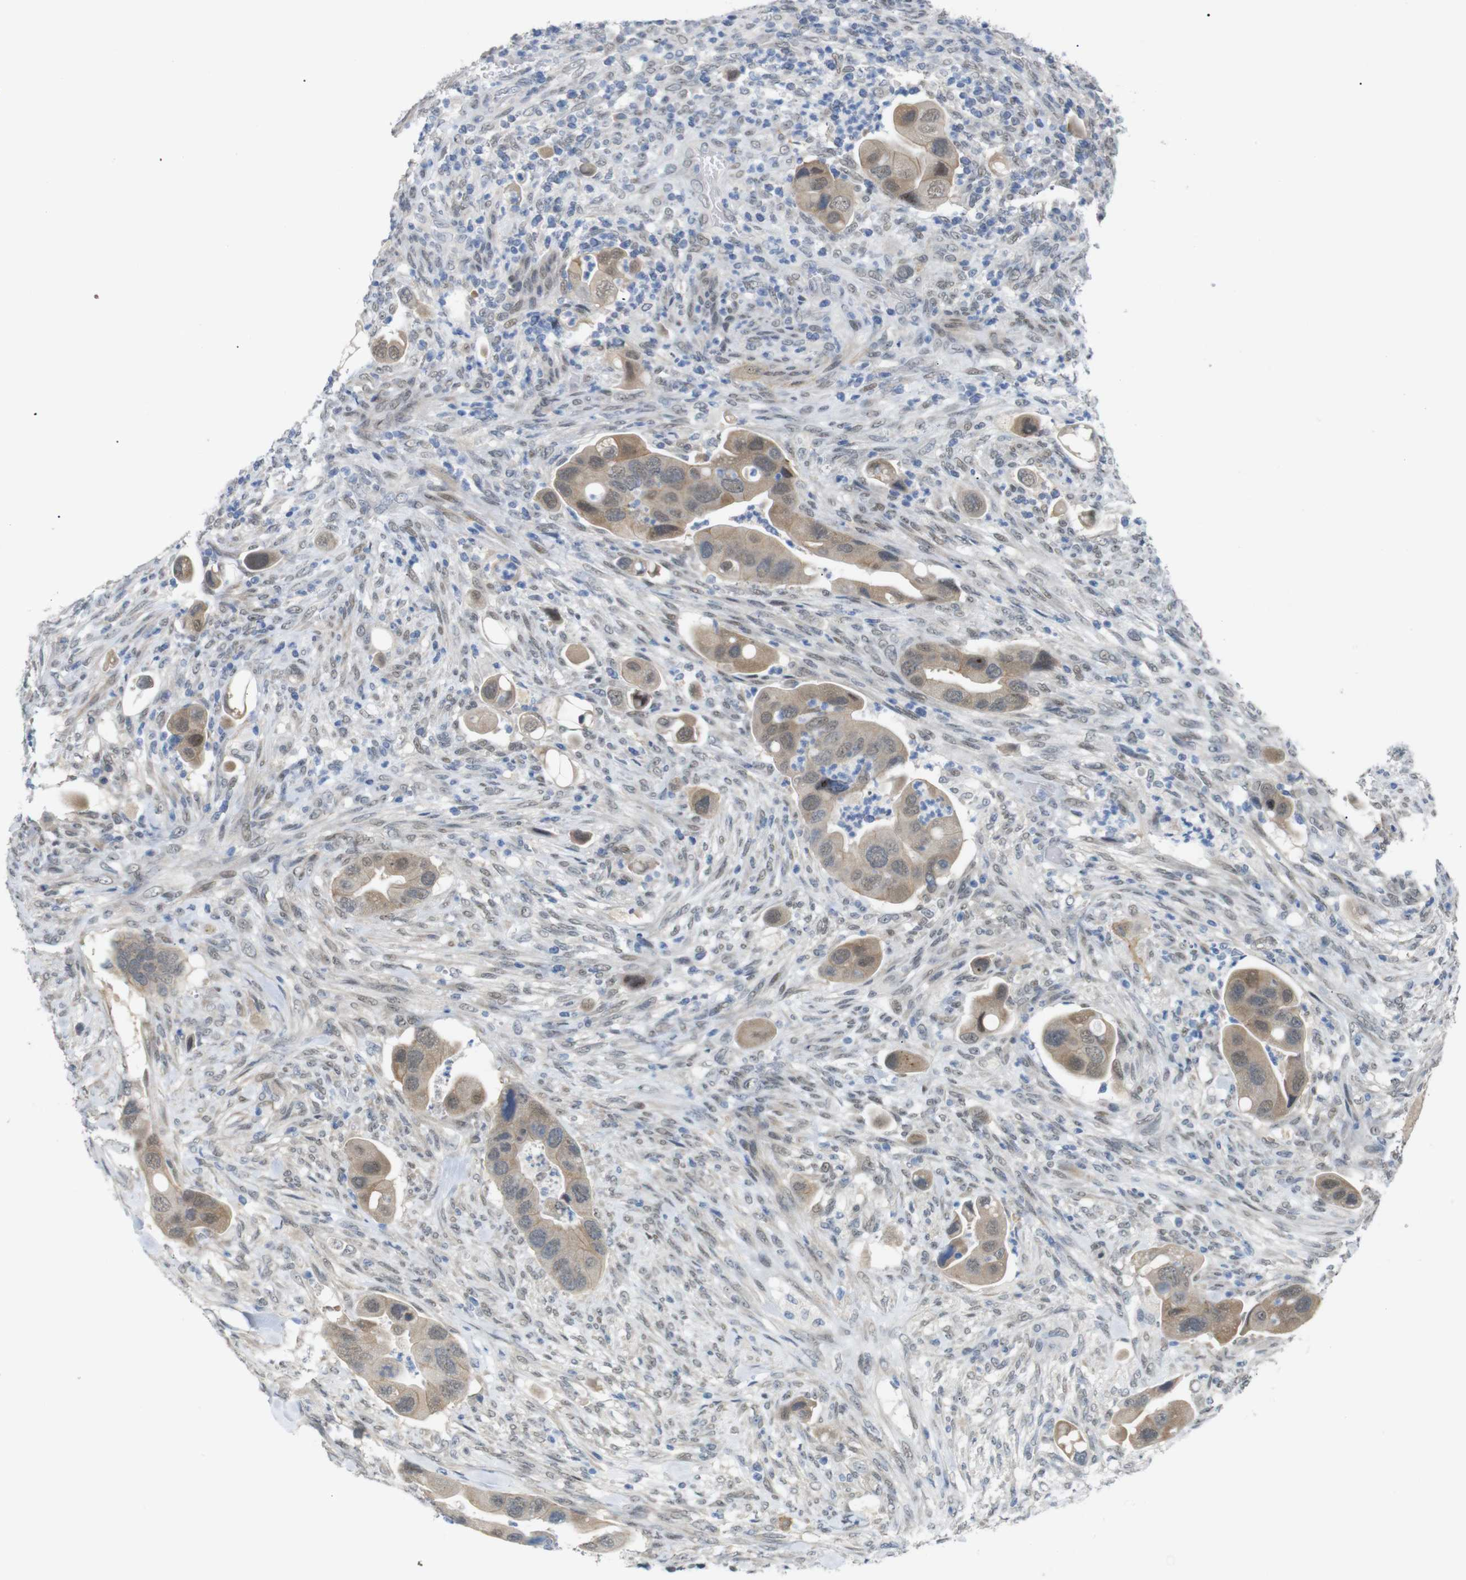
{"staining": {"intensity": "weak", "quantity": ">75%", "location": "cytoplasmic/membranous"}, "tissue": "colorectal cancer", "cell_type": "Tumor cells", "image_type": "cancer", "snomed": [{"axis": "morphology", "description": "Adenocarcinoma, NOS"}, {"axis": "topography", "description": "Rectum"}], "caption": "Weak cytoplasmic/membranous positivity is seen in approximately >75% of tumor cells in colorectal cancer.", "gene": "GPR158", "patient": {"sex": "female", "age": 57}}